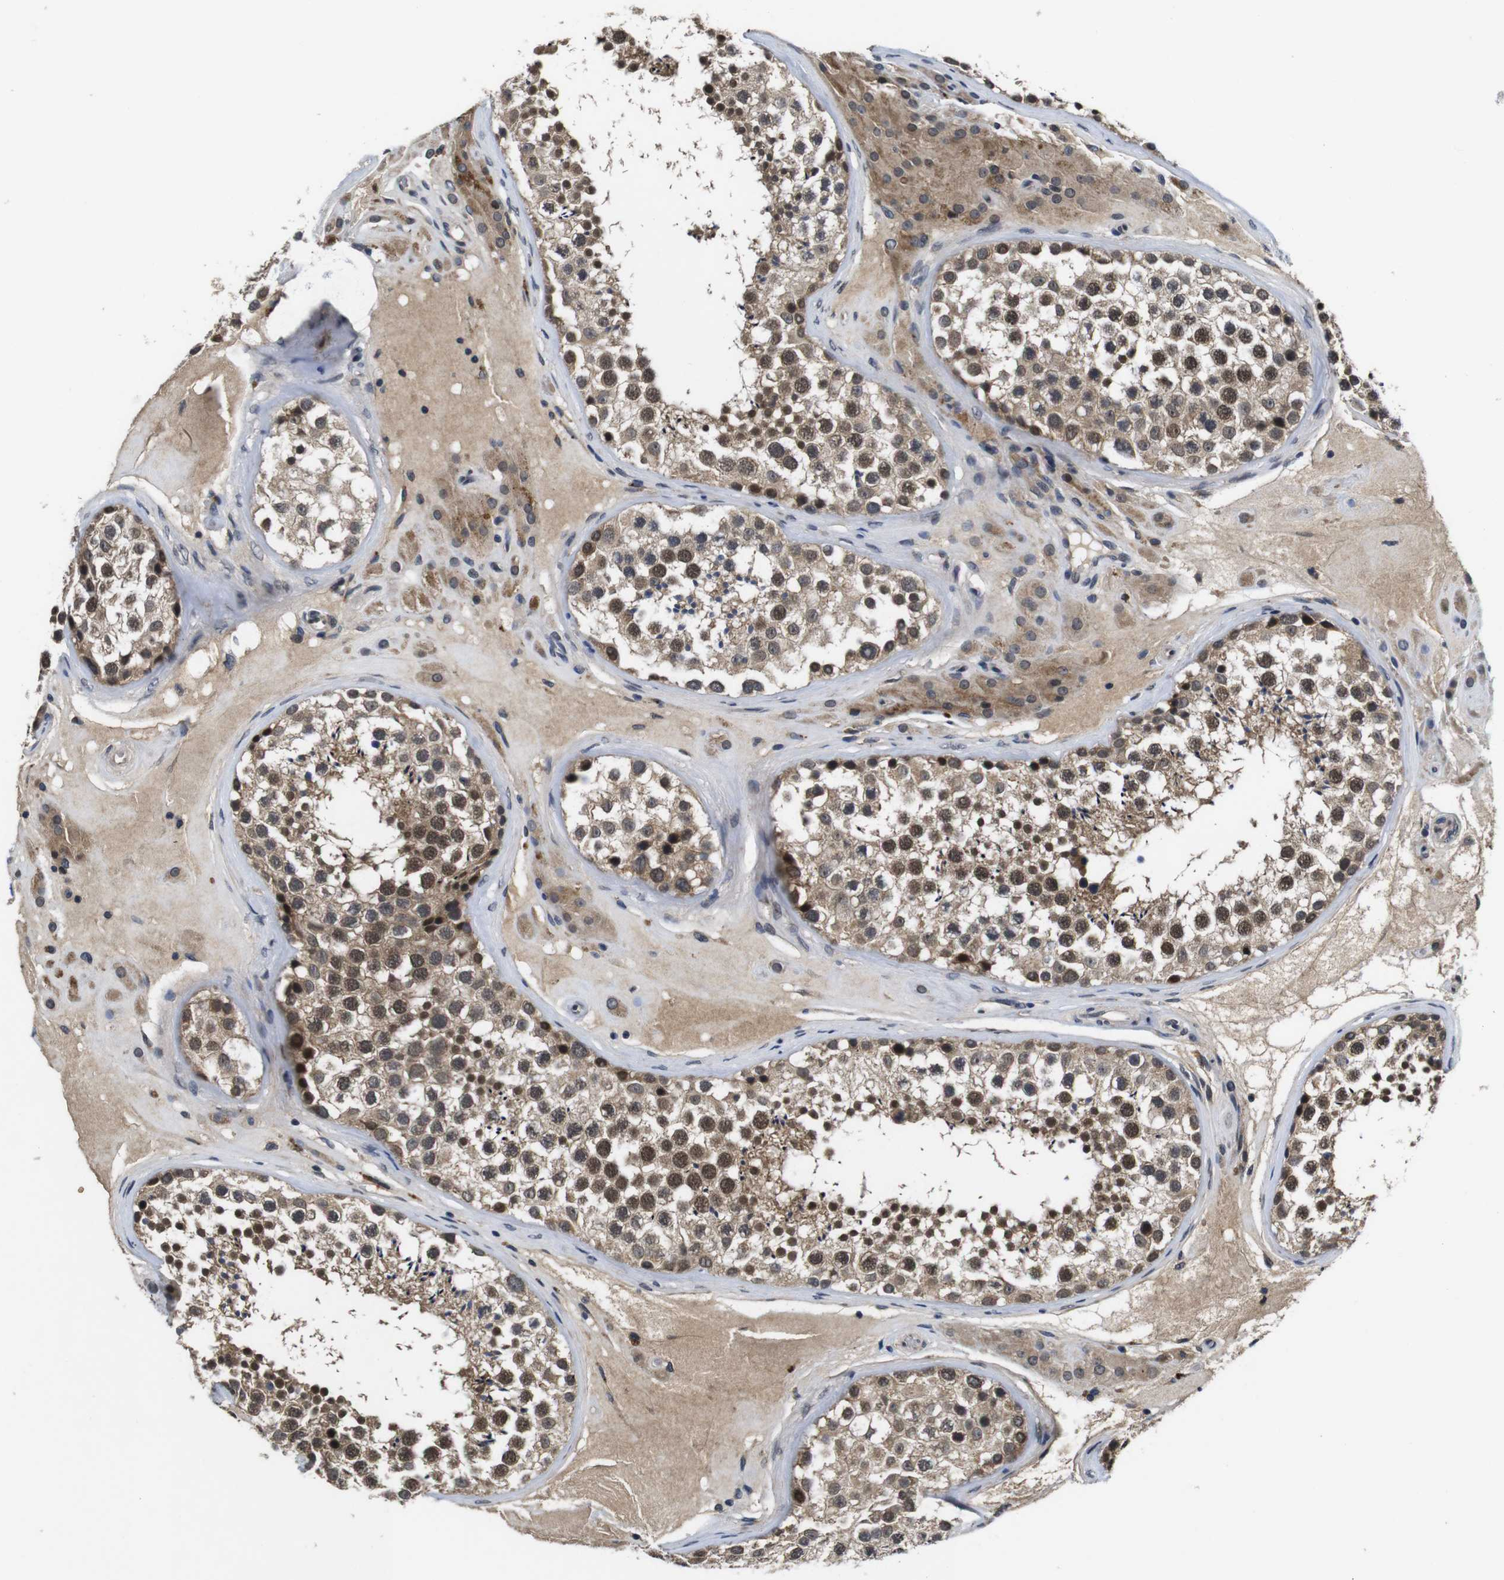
{"staining": {"intensity": "moderate", "quantity": ">75%", "location": "cytoplasmic/membranous,nuclear"}, "tissue": "testis", "cell_type": "Cells in seminiferous ducts", "image_type": "normal", "snomed": [{"axis": "morphology", "description": "Normal tissue, NOS"}, {"axis": "topography", "description": "Testis"}], "caption": "An immunohistochemistry (IHC) histopathology image of unremarkable tissue is shown. Protein staining in brown highlights moderate cytoplasmic/membranous,nuclear positivity in testis within cells in seminiferous ducts. The staining was performed using DAB (3,3'-diaminobenzidine), with brown indicating positive protein expression. Nuclei are stained blue with hematoxylin.", "gene": "ZBTB46", "patient": {"sex": "male", "age": 46}}